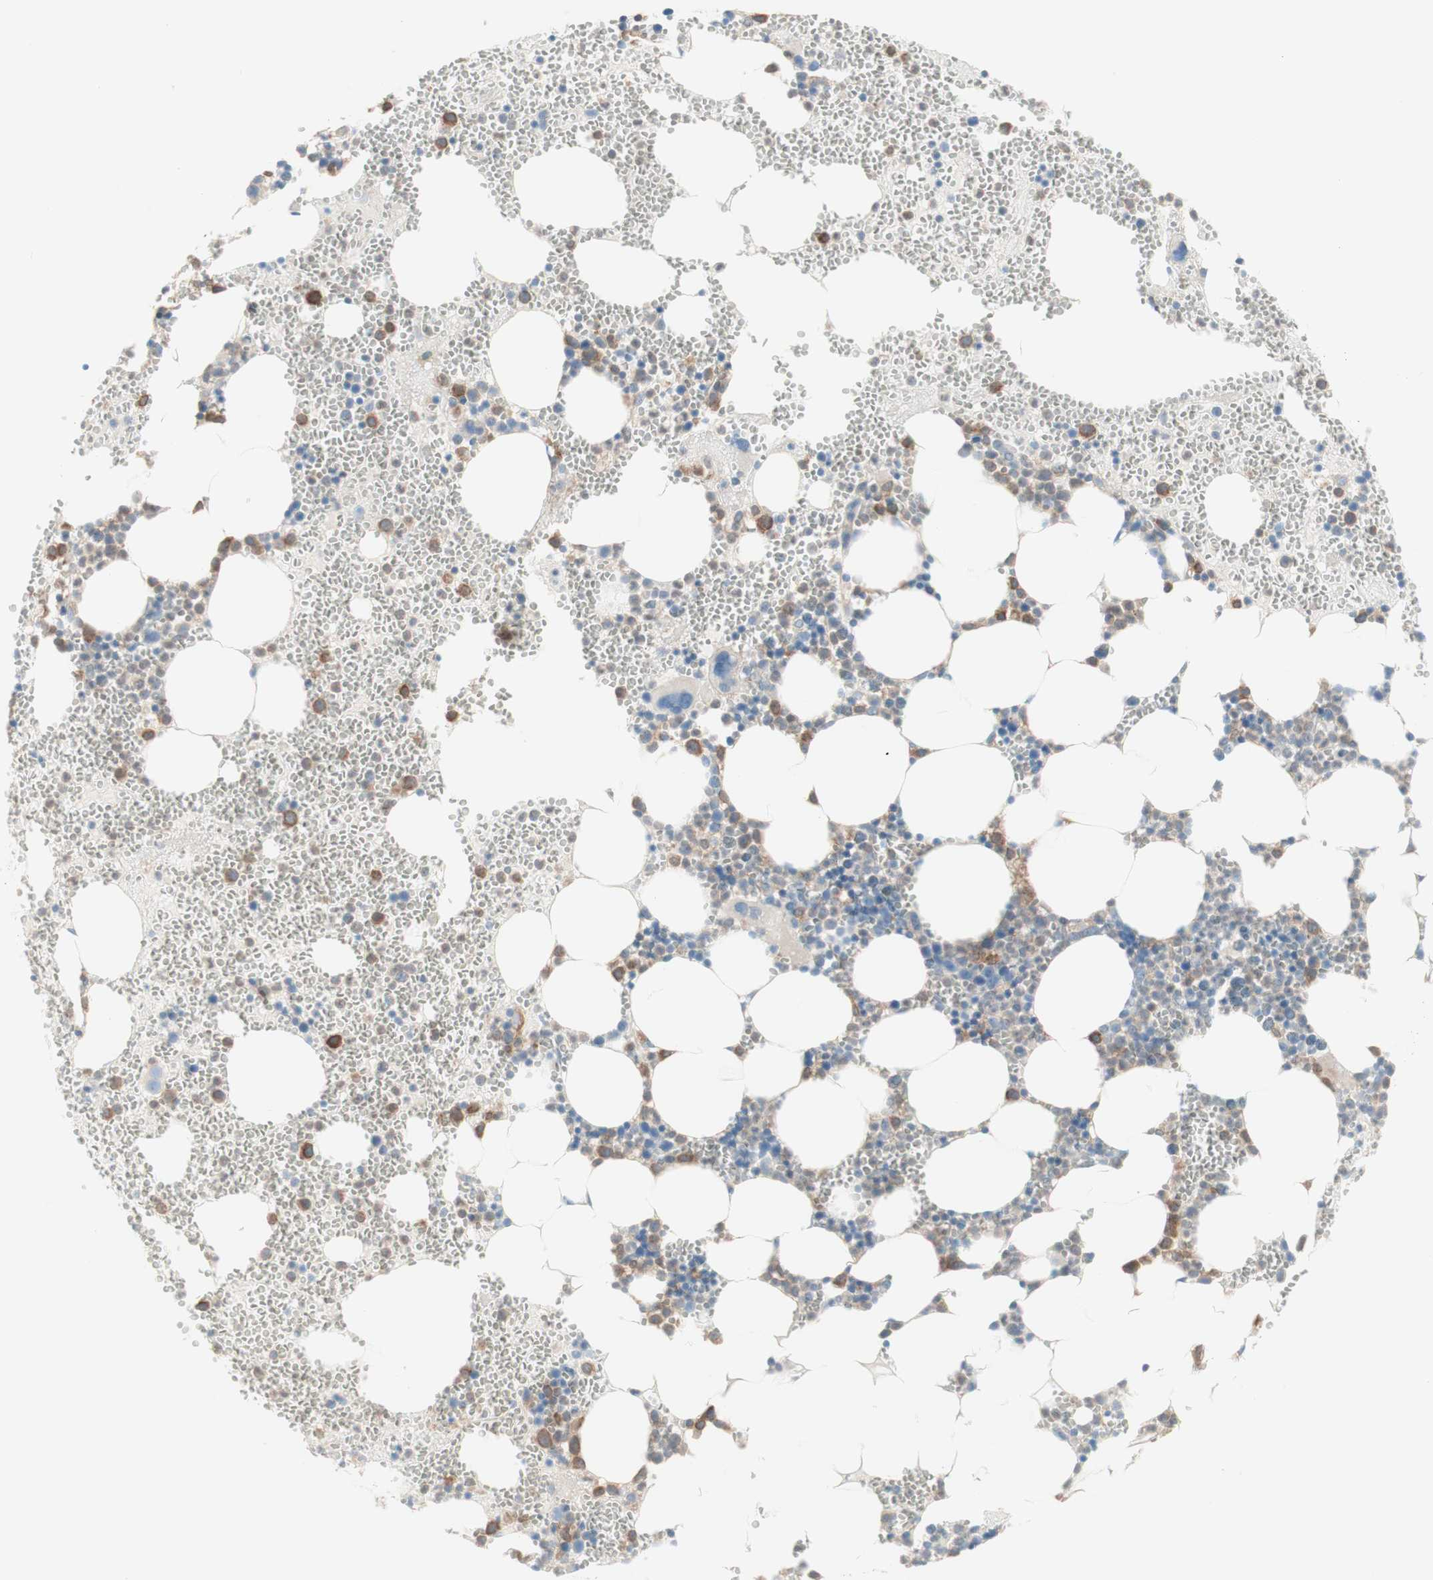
{"staining": {"intensity": "moderate", "quantity": "25%-75%", "location": "cytoplasmic/membranous"}, "tissue": "bone marrow", "cell_type": "Hematopoietic cells", "image_type": "normal", "snomed": [{"axis": "morphology", "description": "Normal tissue, NOS"}, {"axis": "morphology", "description": "Inflammation, NOS"}, {"axis": "topography", "description": "Bone marrow"}], "caption": "The photomicrograph exhibits staining of unremarkable bone marrow, revealing moderate cytoplasmic/membranous protein positivity (brown color) within hematopoietic cells.", "gene": "COMT", "patient": {"sex": "female", "age": 76}}